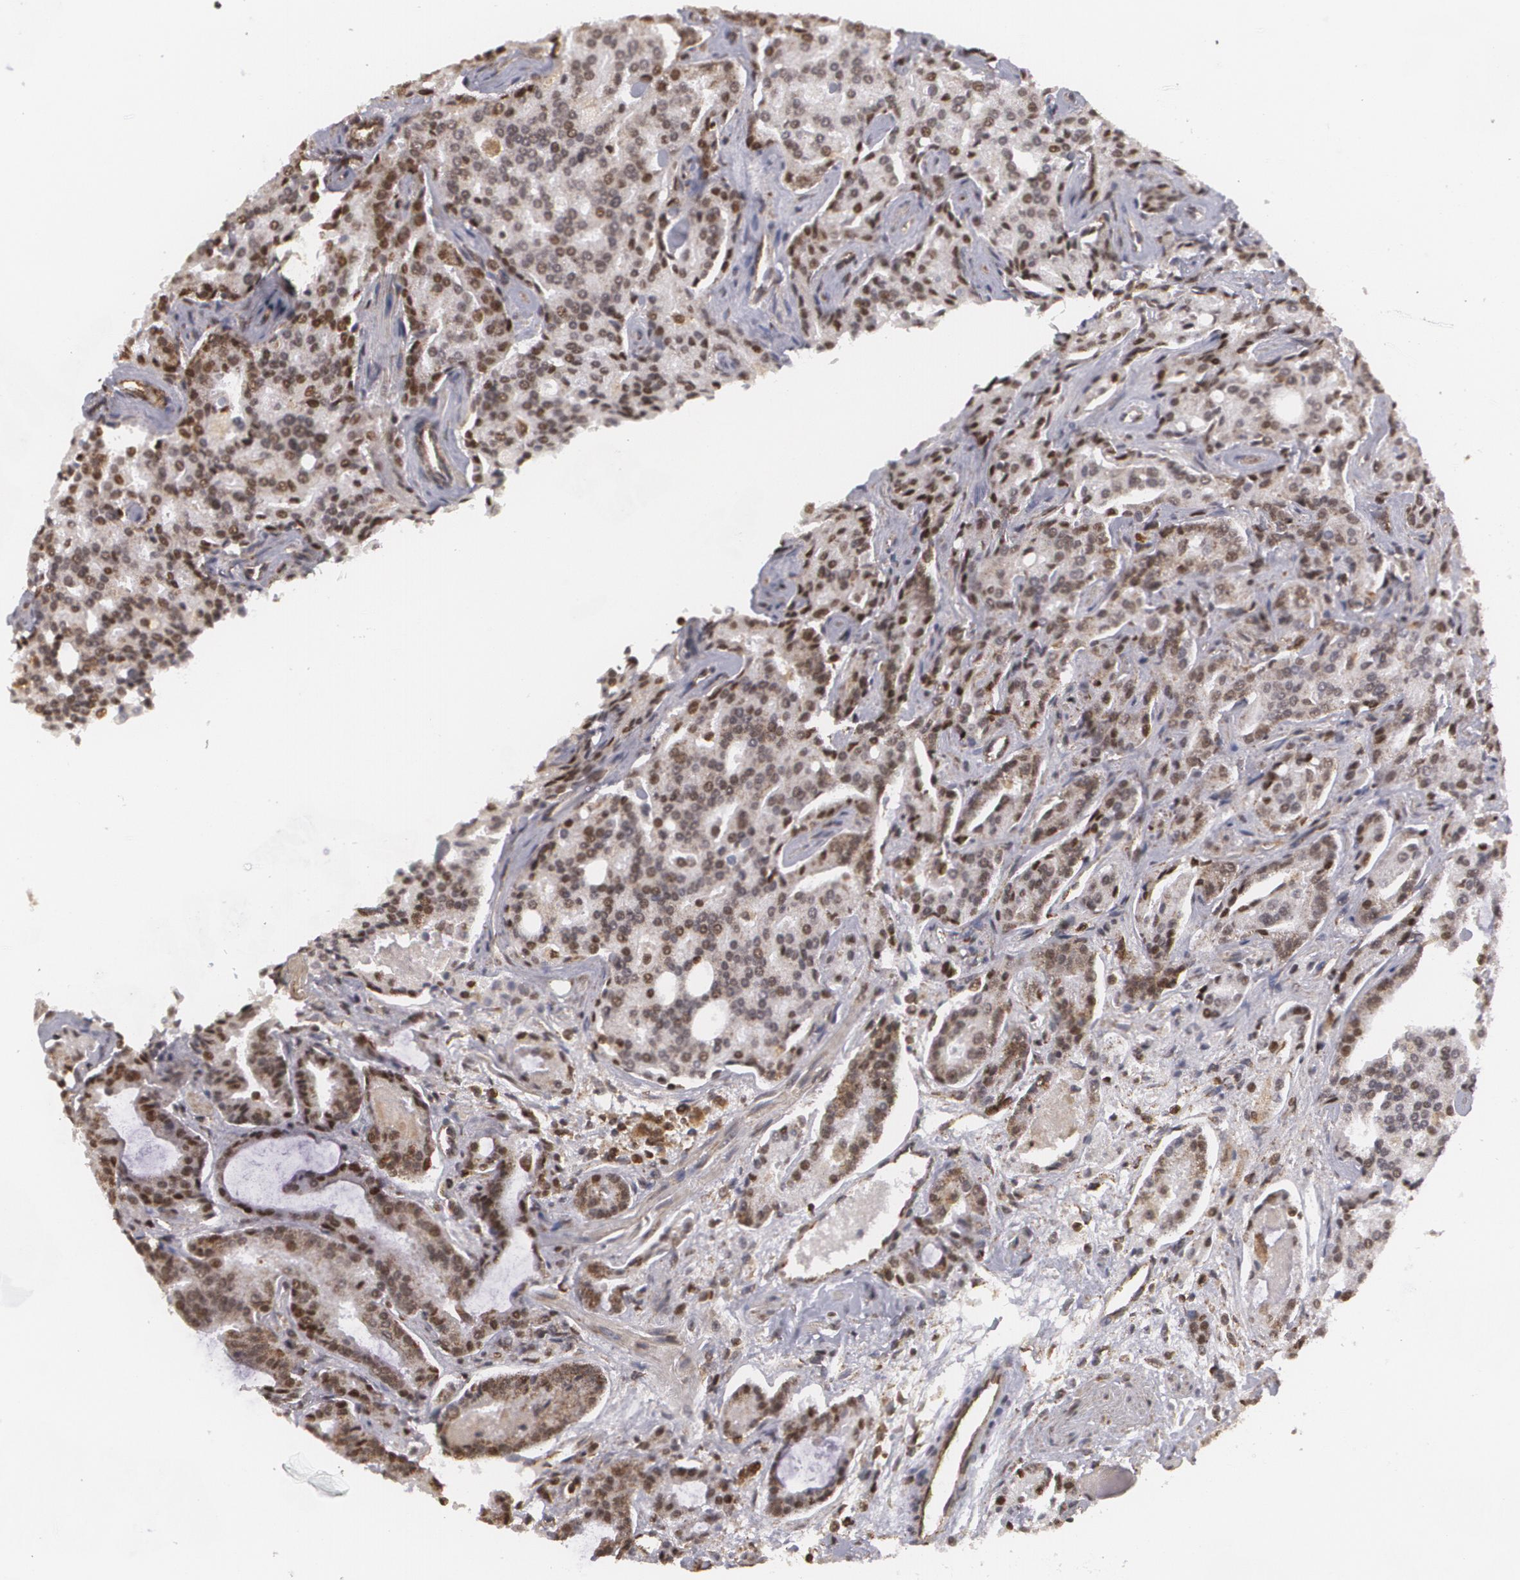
{"staining": {"intensity": "moderate", "quantity": "25%-75%", "location": "nuclear"}, "tissue": "prostate cancer", "cell_type": "Tumor cells", "image_type": "cancer", "snomed": [{"axis": "morphology", "description": "Adenocarcinoma, Medium grade"}, {"axis": "topography", "description": "Prostate"}], "caption": "Human prostate cancer stained with a protein marker displays moderate staining in tumor cells.", "gene": "MXD1", "patient": {"sex": "male", "age": 72}}